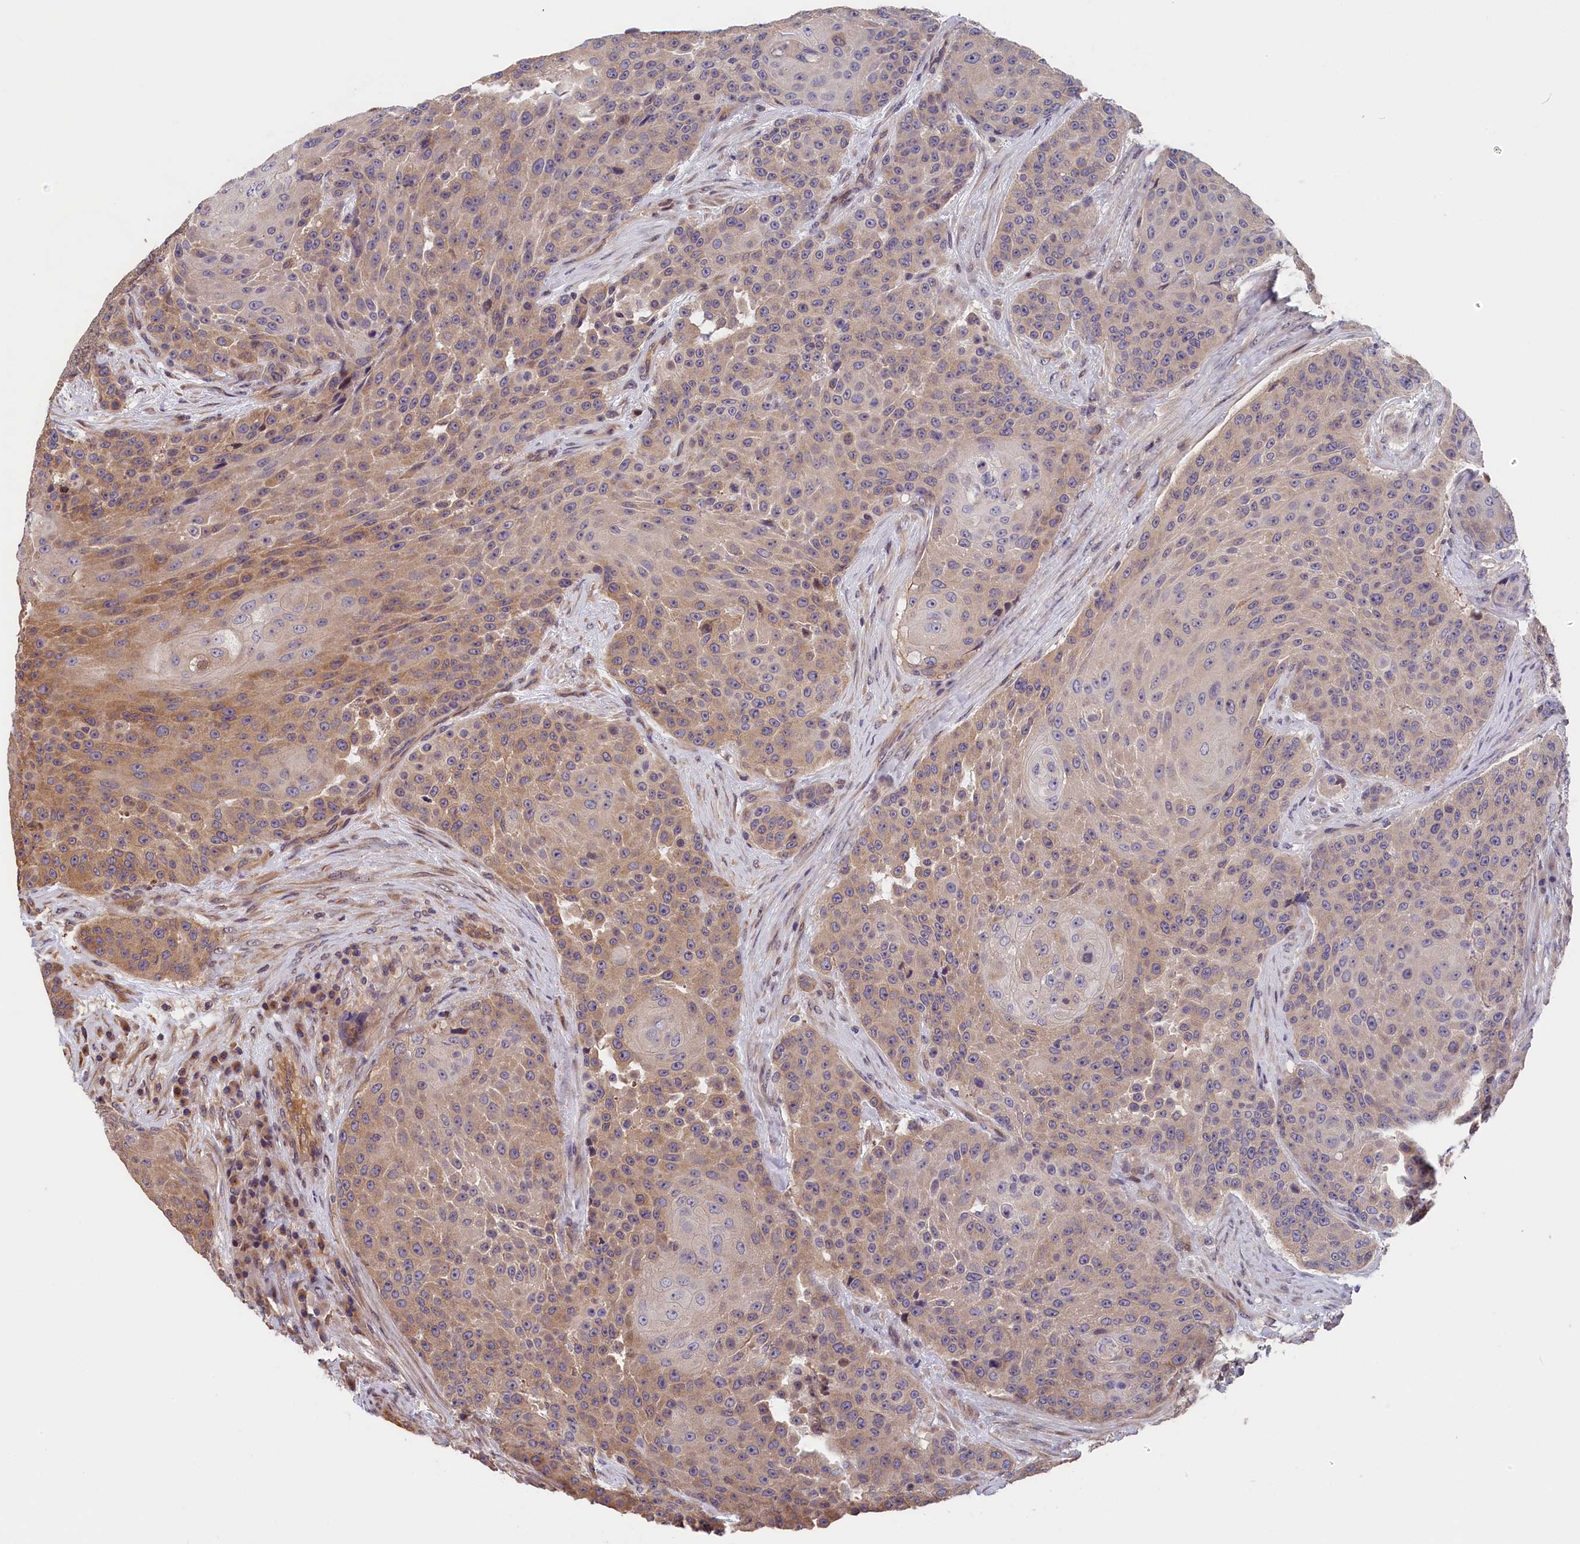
{"staining": {"intensity": "moderate", "quantity": "<25%", "location": "cytoplasmic/membranous"}, "tissue": "urothelial cancer", "cell_type": "Tumor cells", "image_type": "cancer", "snomed": [{"axis": "morphology", "description": "Urothelial carcinoma, High grade"}, {"axis": "topography", "description": "Urinary bladder"}], "caption": "Immunohistochemistry (IHC) staining of urothelial cancer, which demonstrates low levels of moderate cytoplasmic/membranous staining in approximately <25% of tumor cells indicating moderate cytoplasmic/membranous protein staining. The staining was performed using DAB (brown) for protein detection and nuclei were counterstained in hematoxylin (blue).", "gene": "TMEM116", "patient": {"sex": "female", "age": 63}}